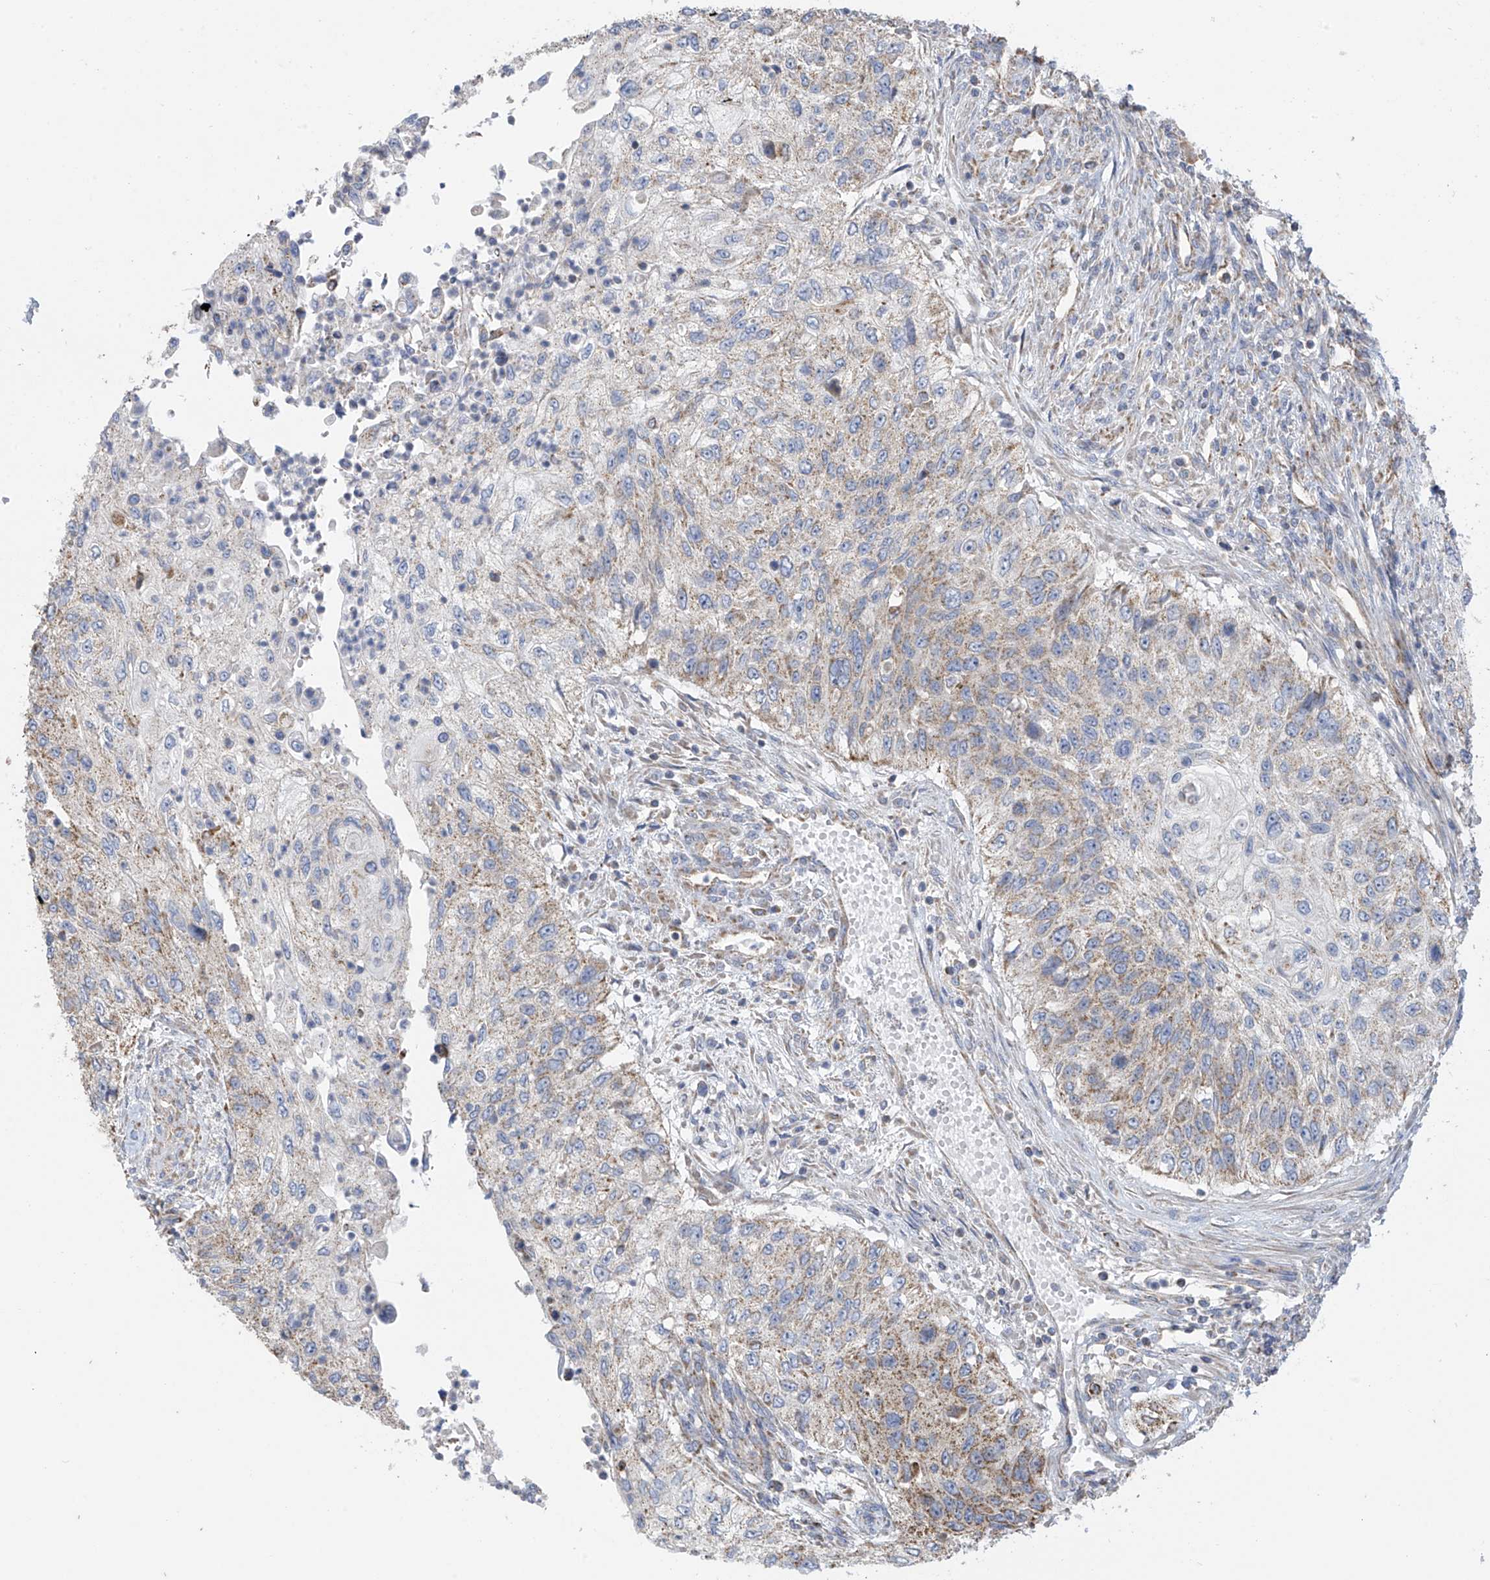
{"staining": {"intensity": "moderate", "quantity": "25%-75%", "location": "cytoplasmic/membranous"}, "tissue": "urothelial cancer", "cell_type": "Tumor cells", "image_type": "cancer", "snomed": [{"axis": "morphology", "description": "Urothelial carcinoma, High grade"}, {"axis": "topography", "description": "Urinary bladder"}], "caption": "Protein staining of urothelial cancer tissue demonstrates moderate cytoplasmic/membranous positivity in approximately 25%-75% of tumor cells.", "gene": "PNPT1", "patient": {"sex": "female", "age": 60}}